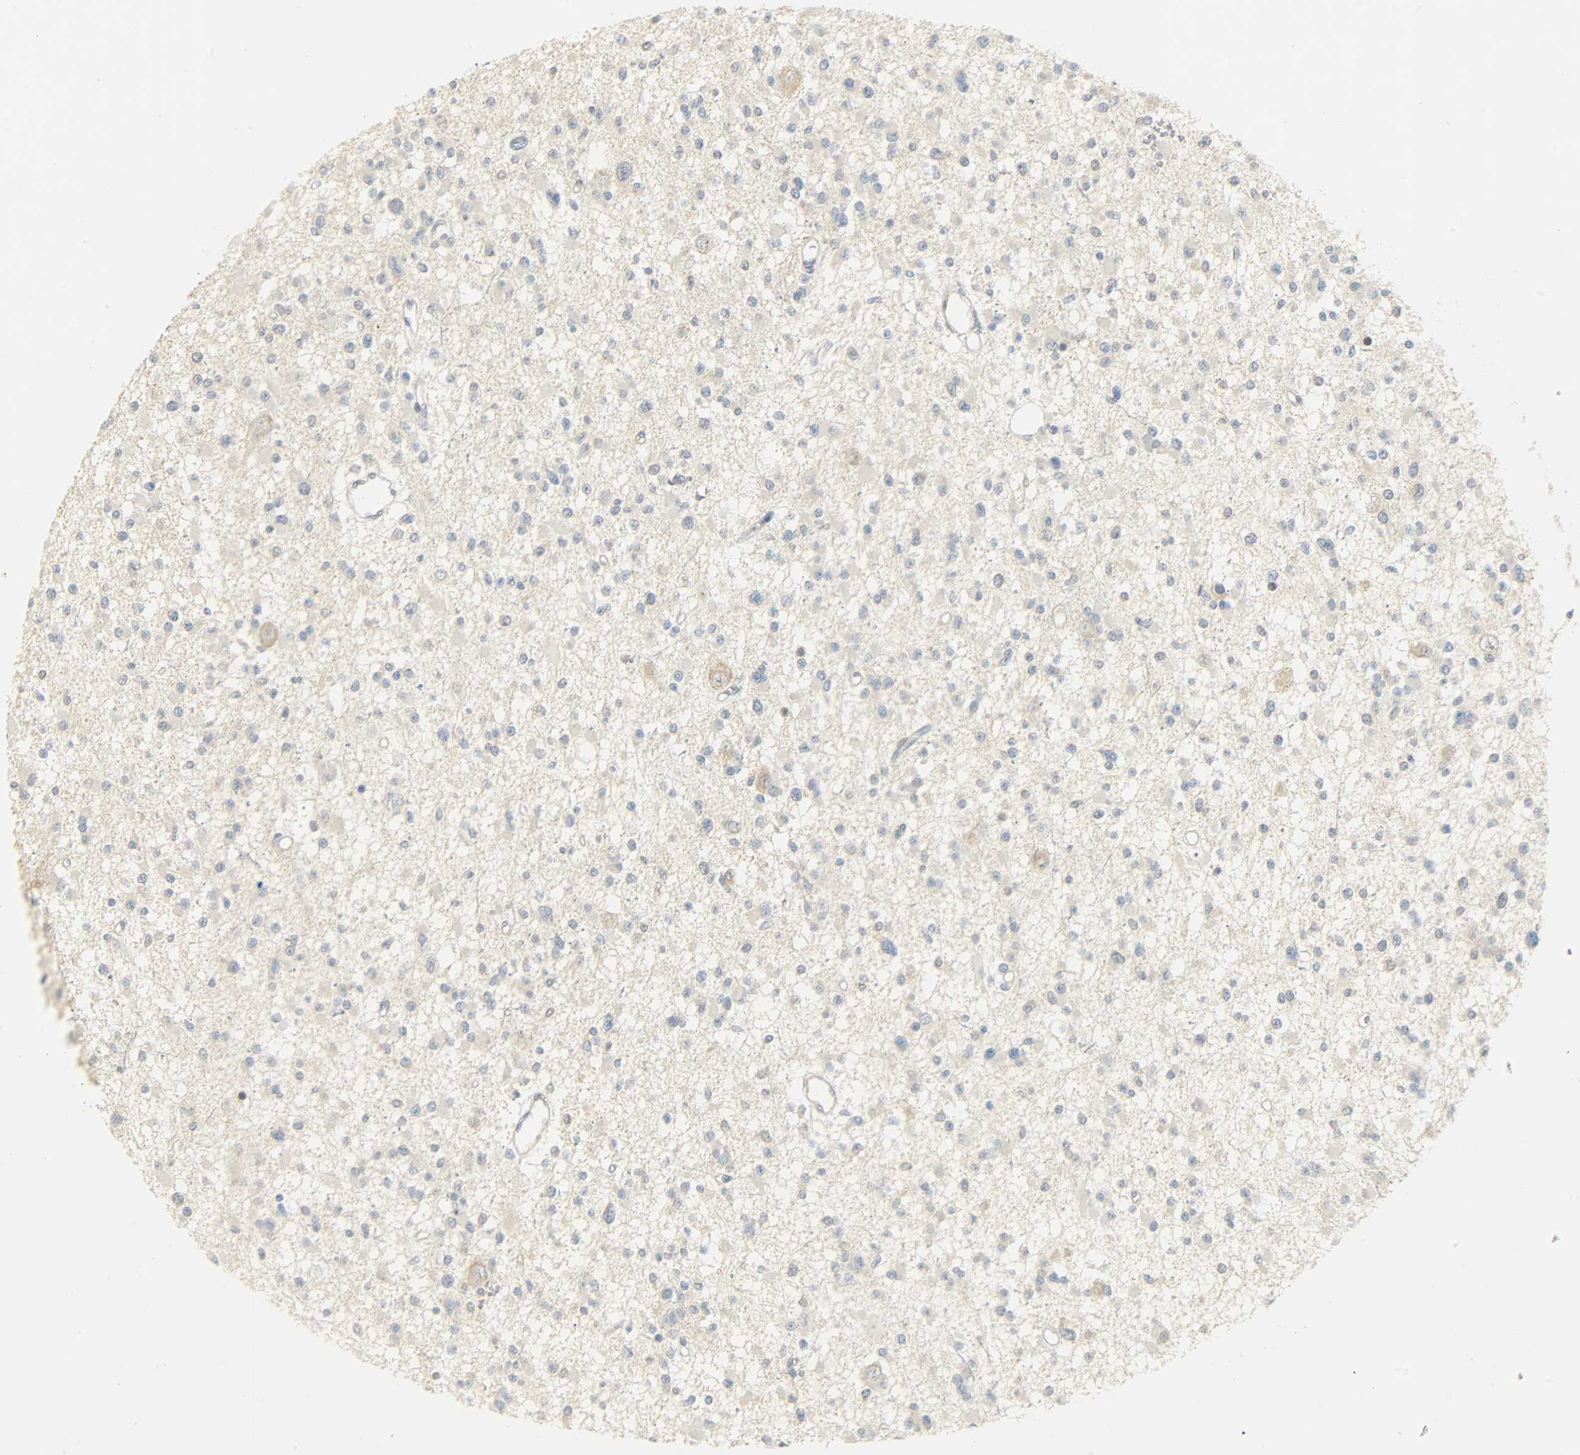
{"staining": {"intensity": "weak", "quantity": "<25%", "location": "cytoplasmic/membranous"}, "tissue": "glioma", "cell_type": "Tumor cells", "image_type": "cancer", "snomed": [{"axis": "morphology", "description": "Glioma, malignant, Low grade"}, {"axis": "topography", "description": "Brain"}], "caption": "Immunohistochemistry of human malignant low-grade glioma demonstrates no expression in tumor cells.", "gene": "USP13", "patient": {"sex": "female", "age": 22}}